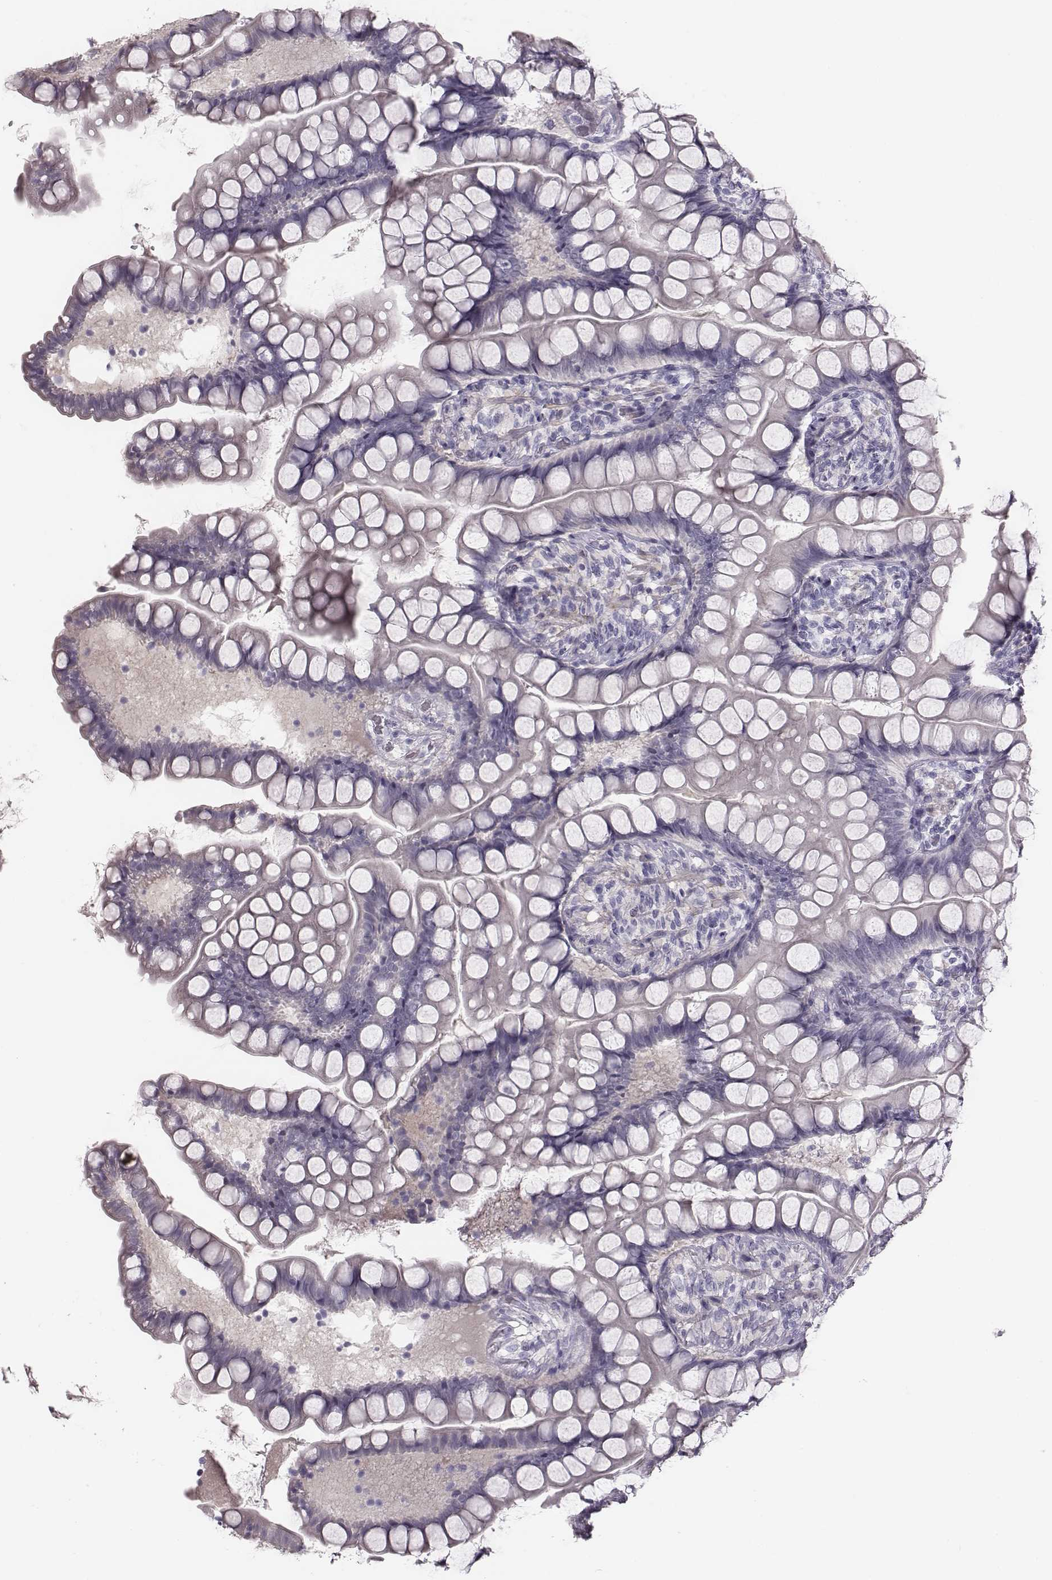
{"staining": {"intensity": "negative", "quantity": "none", "location": "none"}, "tissue": "small intestine", "cell_type": "Glandular cells", "image_type": "normal", "snomed": [{"axis": "morphology", "description": "Normal tissue, NOS"}, {"axis": "topography", "description": "Small intestine"}], "caption": "IHC of unremarkable human small intestine exhibits no expression in glandular cells.", "gene": "CRISP1", "patient": {"sex": "male", "age": 70}}